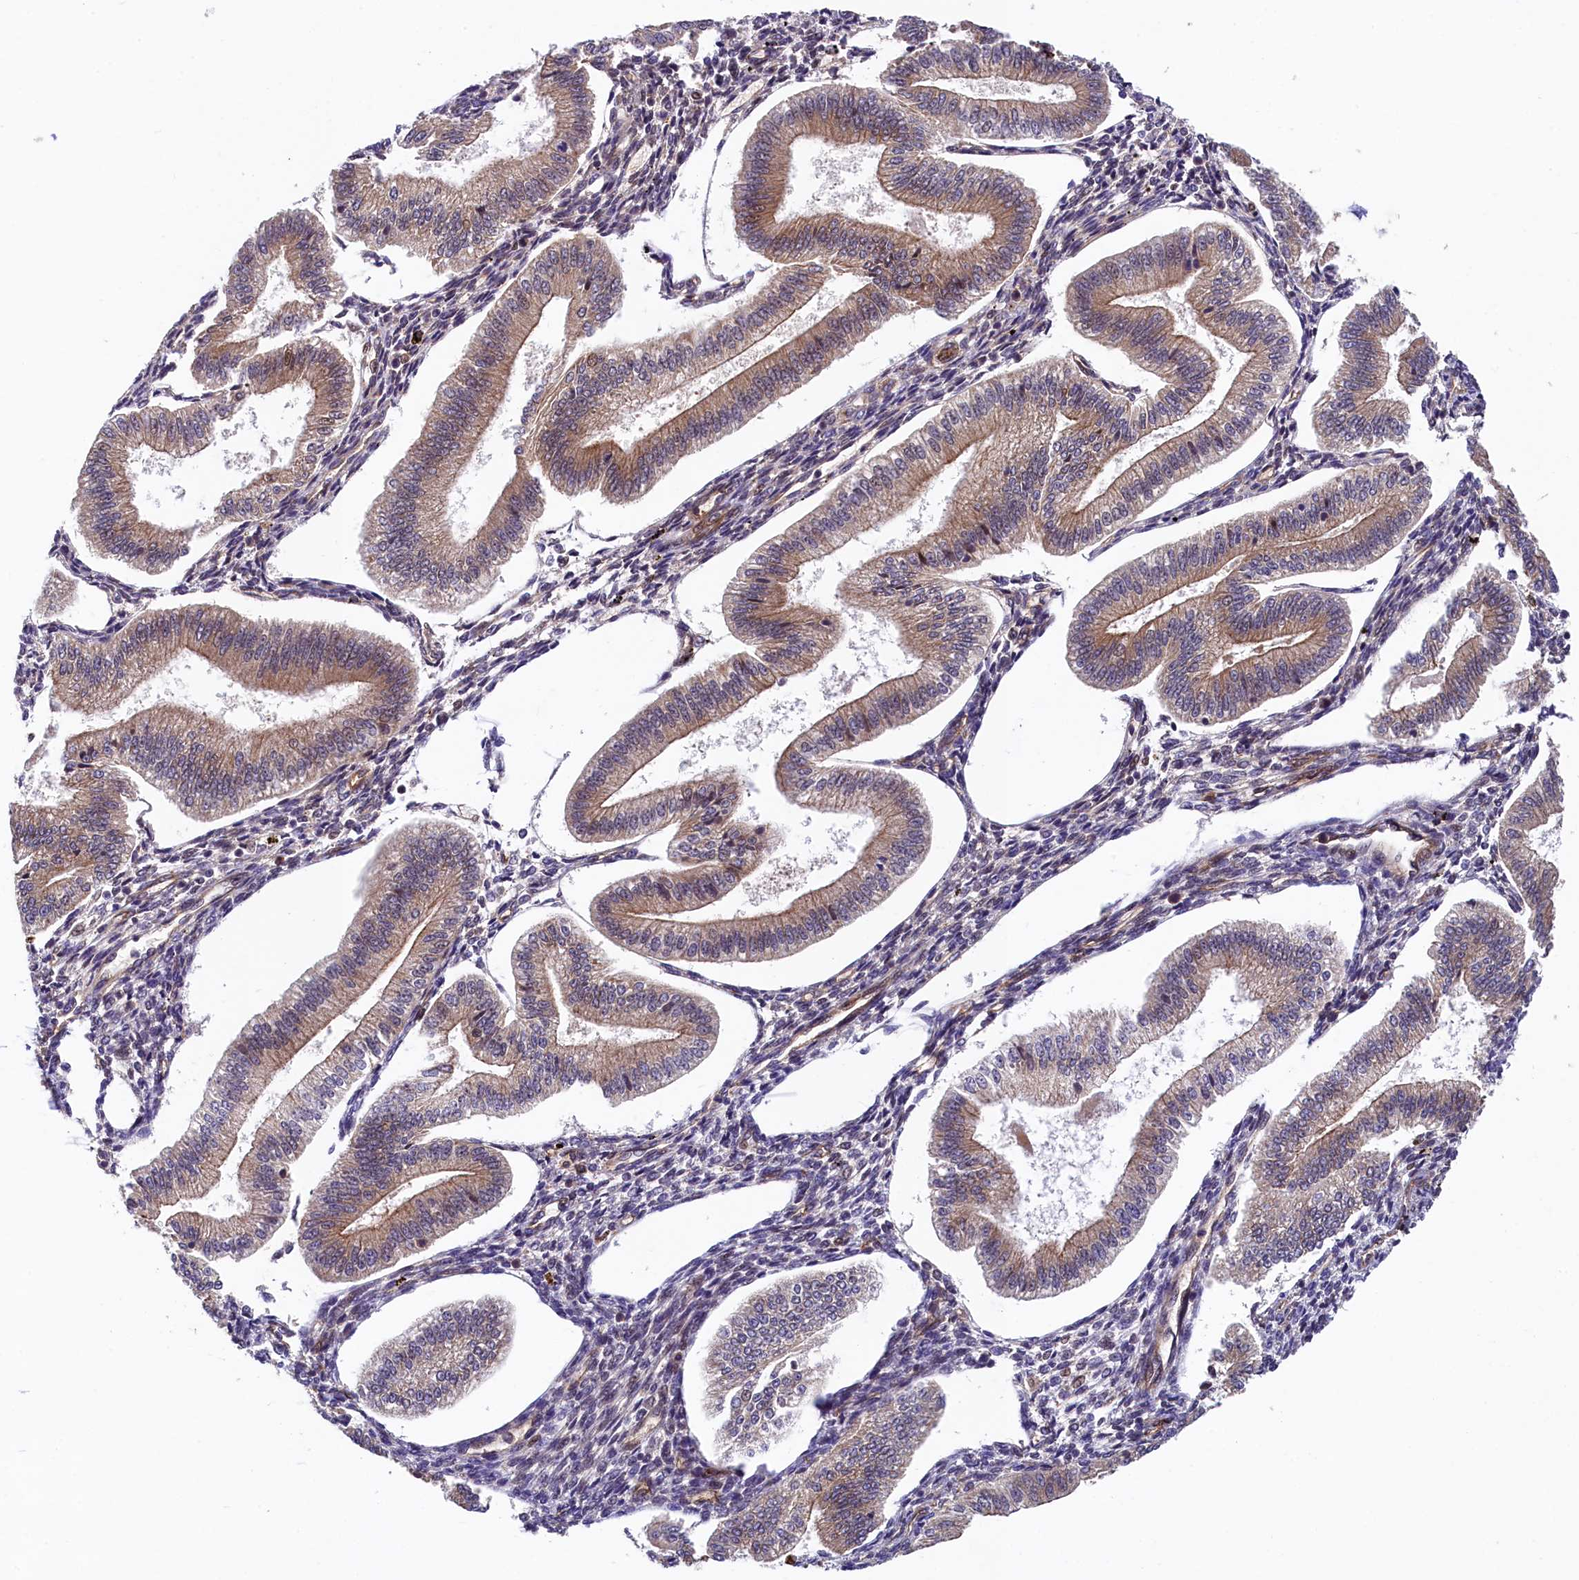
{"staining": {"intensity": "negative", "quantity": "none", "location": "none"}, "tissue": "endometrium", "cell_type": "Cells in endometrial stroma", "image_type": "normal", "snomed": [{"axis": "morphology", "description": "Normal tissue, NOS"}, {"axis": "topography", "description": "Endometrium"}], "caption": "IHC histopathology image of normal endometrium: human endometrium stained with DAB demonstrates no significant protein expression in cells in endometrial stroma.", "gene": "ARL14EP", "patient": {"sex": "female", "age": 34}}